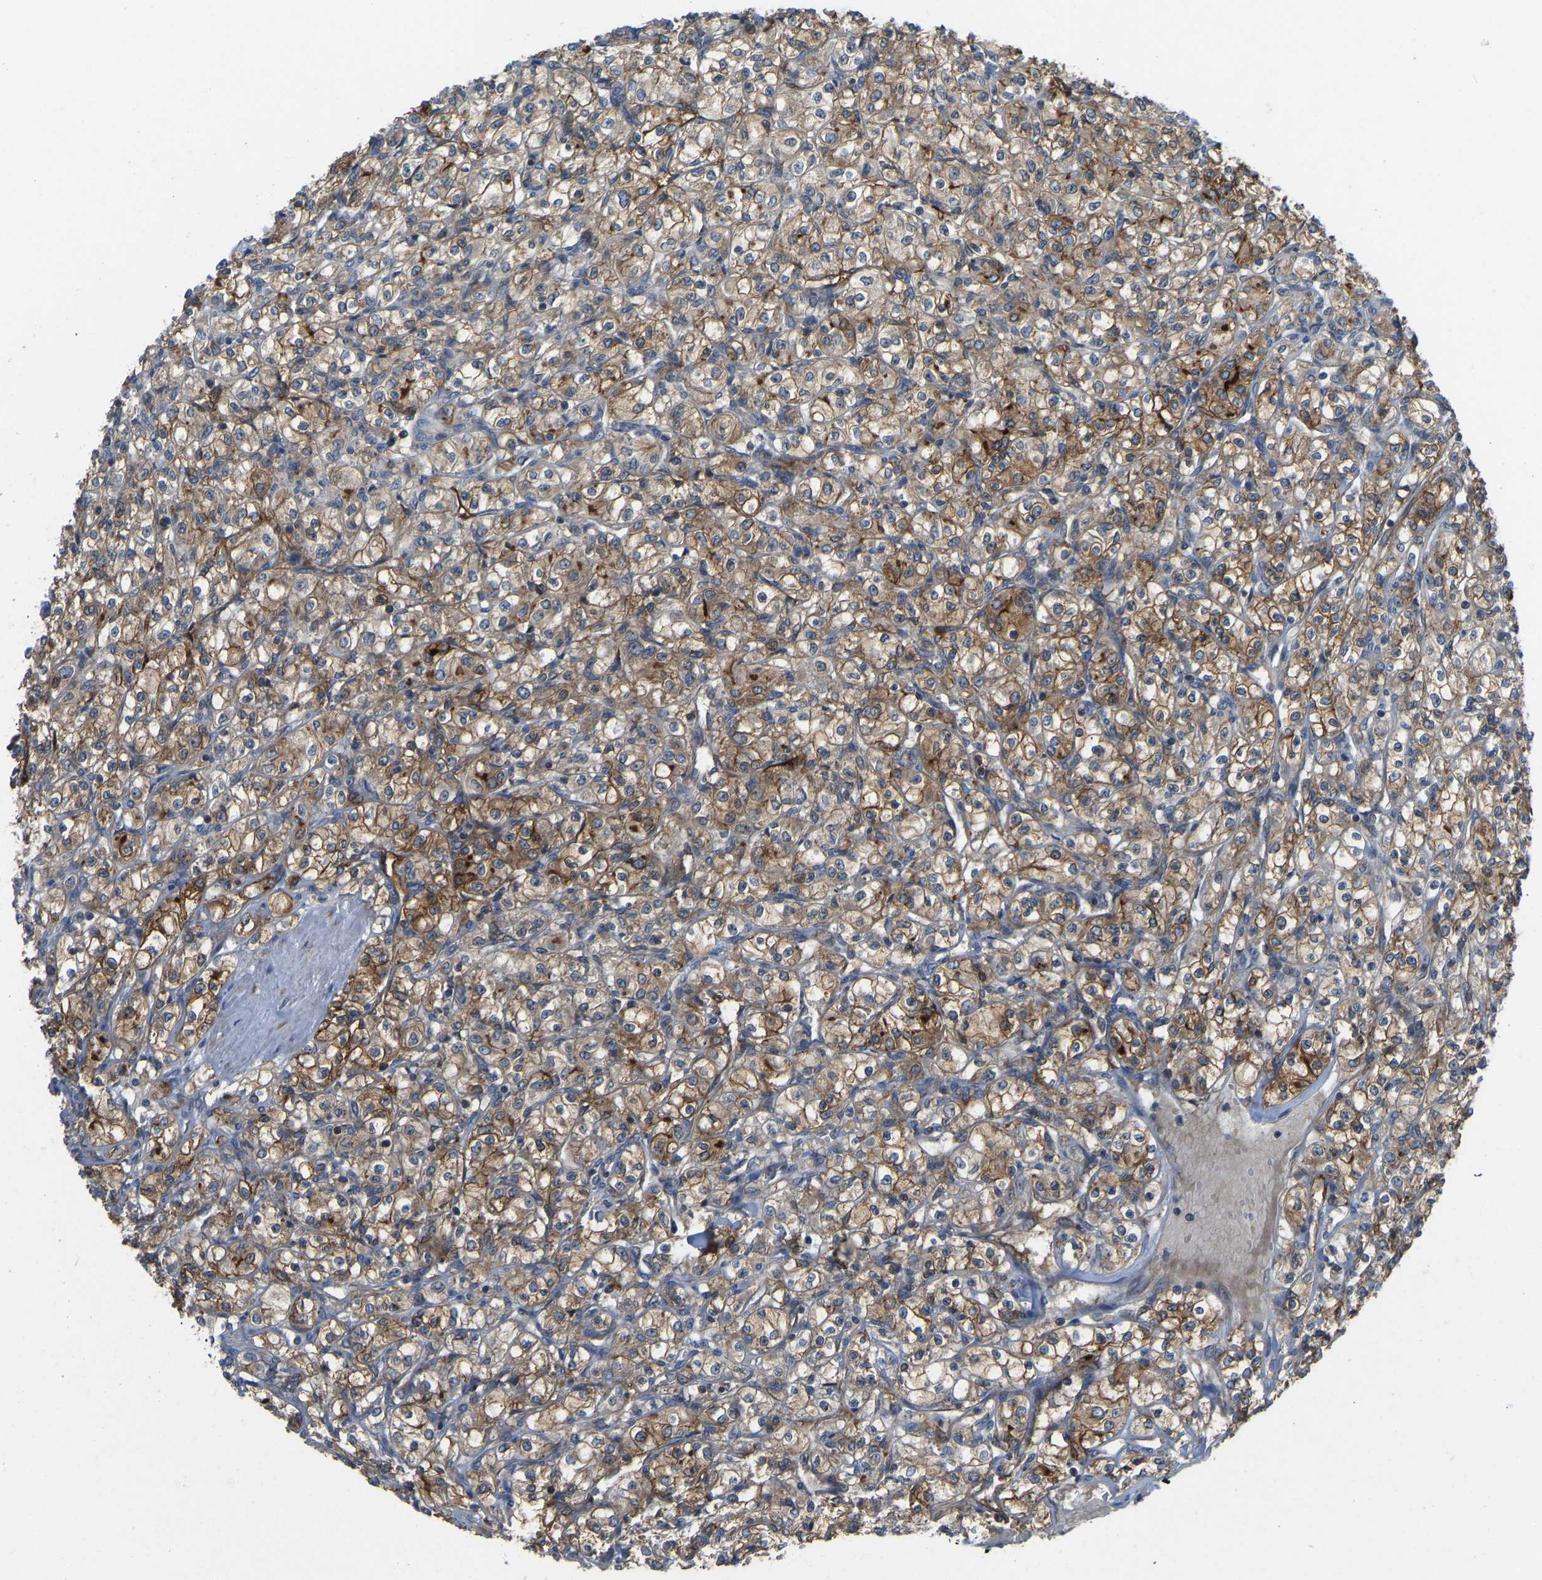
{"staining": {"intensity": "moderate", "quantity": ">75%", "location": "cytoplasmic/membranous"}, "tissue": "renal cancer", "cell_type": "Tumor cells", "image_type": "cancer", "snomed": [{"axis": "morphology", "description": "Adenocarcinoma, NOS"}, {"axis": "topography", "description": "Kidney"}], "caption": "A medium amount of moderate cytoplasmic/membranous staining is seen in about >75% of tumor cells in renal cancer (adenocarcinoma) tissue.", "gene": "CCT8", "patient": {"sex": "male", "age": 77}}